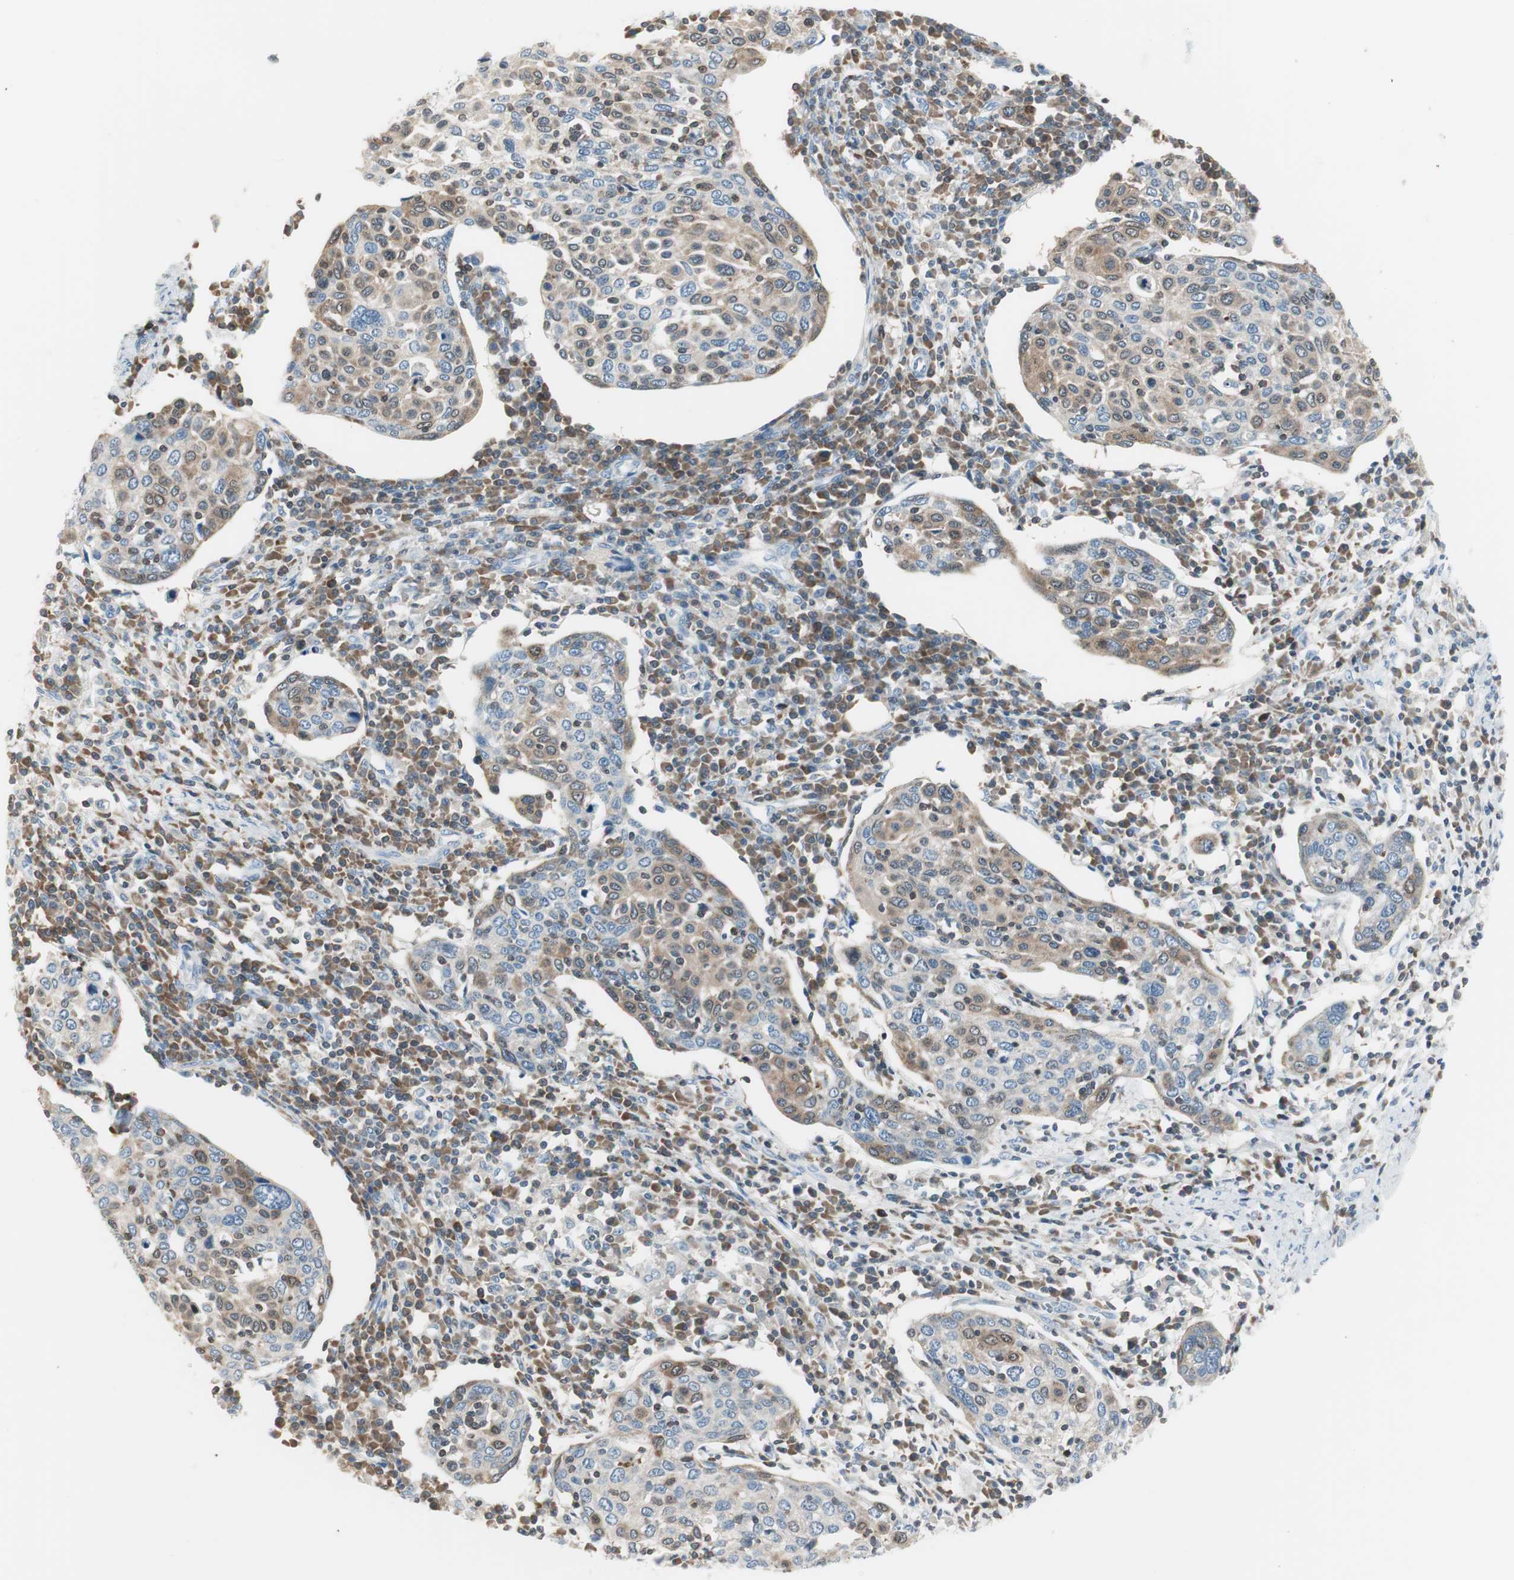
{"staining": {"intensity": "moderate", "quantity": "25%-75%", "location": "cytoplasmic/membranous"}, "tissue": "cervical cancer", "cell_type": "Tumor cells", "image_type": "cancer", "snomed": [{"axis": "morphology", "description": "Squamous cell carcinoma, NOS"}, {"axis": "topography", "description": "Cervix"}], "caption": "Cervical cancer was stained to show a protein in brown. There is medium levels of moderate cytoplasmic/membranous positivity in about 25%-75% of tumor cells. Using DAB (brown) and hematoxylin (blue) stains, captured at high magnification using brightfield microscopy.", "gene": "SLC9A3R1", "patient": {"sex": "female", "age": 40}}